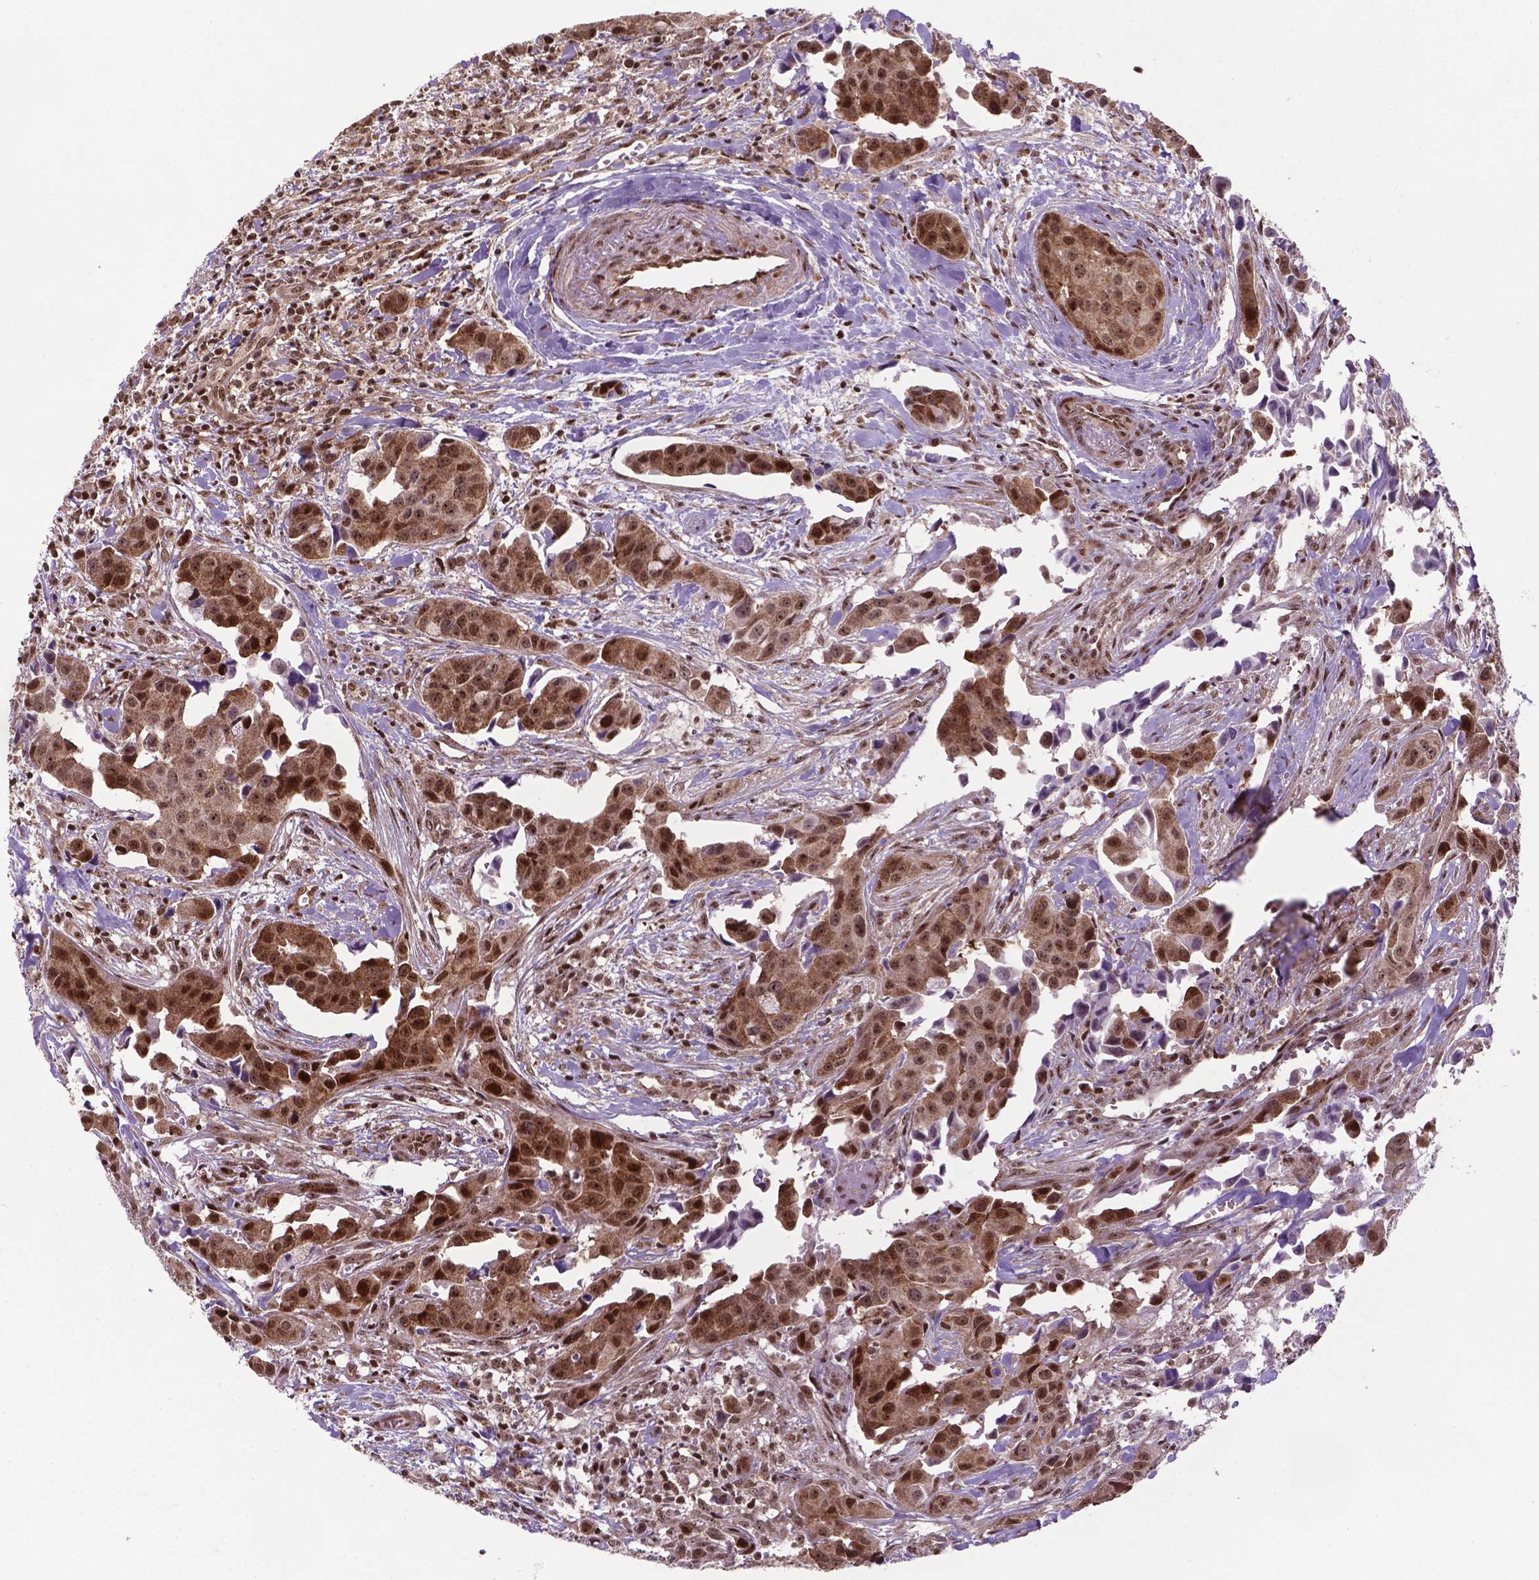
{"staining": {"intensity": "strong", "quantity": ">75%", "location": "nuclear"}, "tissue": "head and neck cancer", "cell_type": "Tumor cells", "image_type": "cancer", "snomed": [{"axis": "morphology", "description": "Adenocarcinoma, NOS"}, {"axis": "topography", "description": "Head-Neck"}], "caption": "Head and neck cancer stained for a protein exhibits strong nuclear positivity in tumor cells.", "gene": "CSNK2A1", "patient": {"sex": "male", "age": 76}}